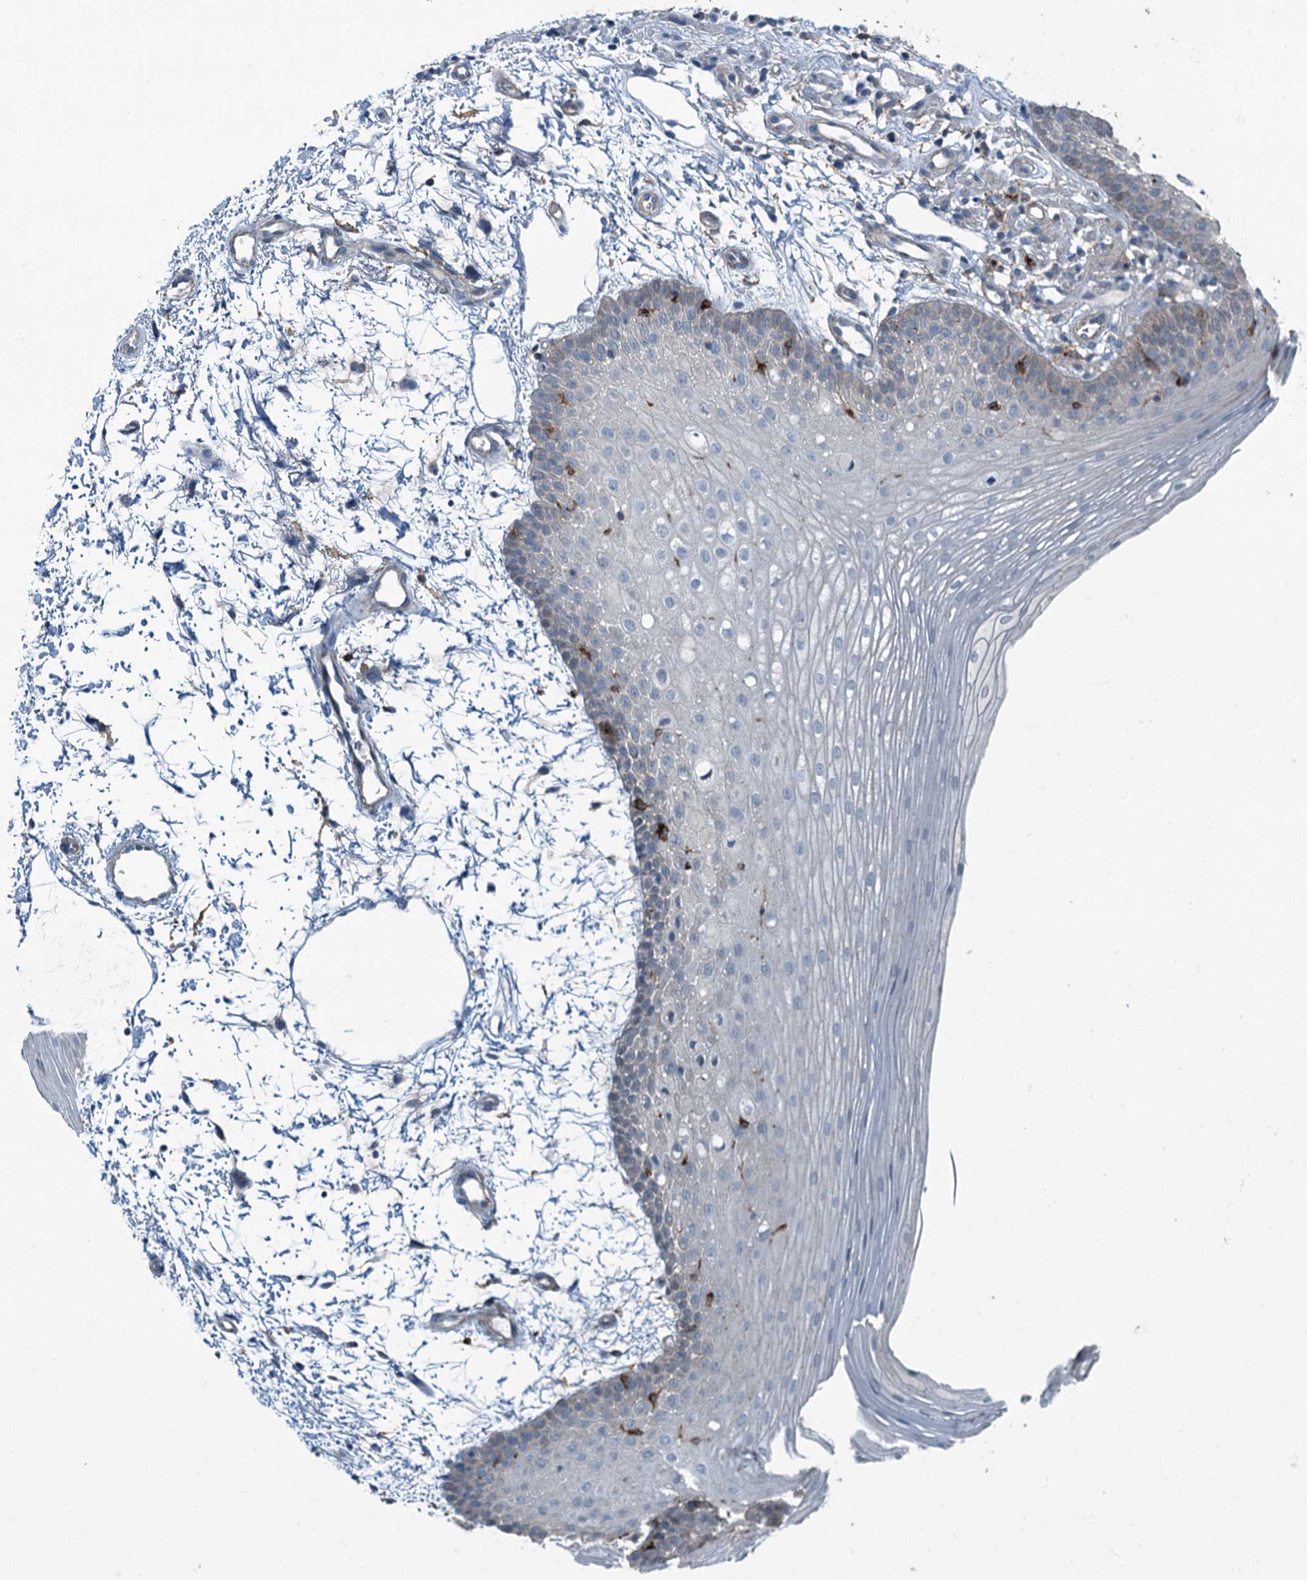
{"staining": {"intensity": "moderate", "quantity": "<25%", "location": "cytoplasmic/membranous"}, "tissue": "oral mucosa", "cell_type": "Squamous epithelial cells", "image_type": "normal", "snomed": [{"axis": "morphology", "description": "Normal tissue, NOS"}, {"axis": "topography", "description": "Oral tissue"}], "caption": "Approximately <25% of squamous epithelial cells in normal human oral mucosa demonstrate moderate cytoplasmic/membranous protein positivity as visualized by brown immunohistochemical staining.", "gene": "AXL", "patient": {"sex": "male", "age": 68}}